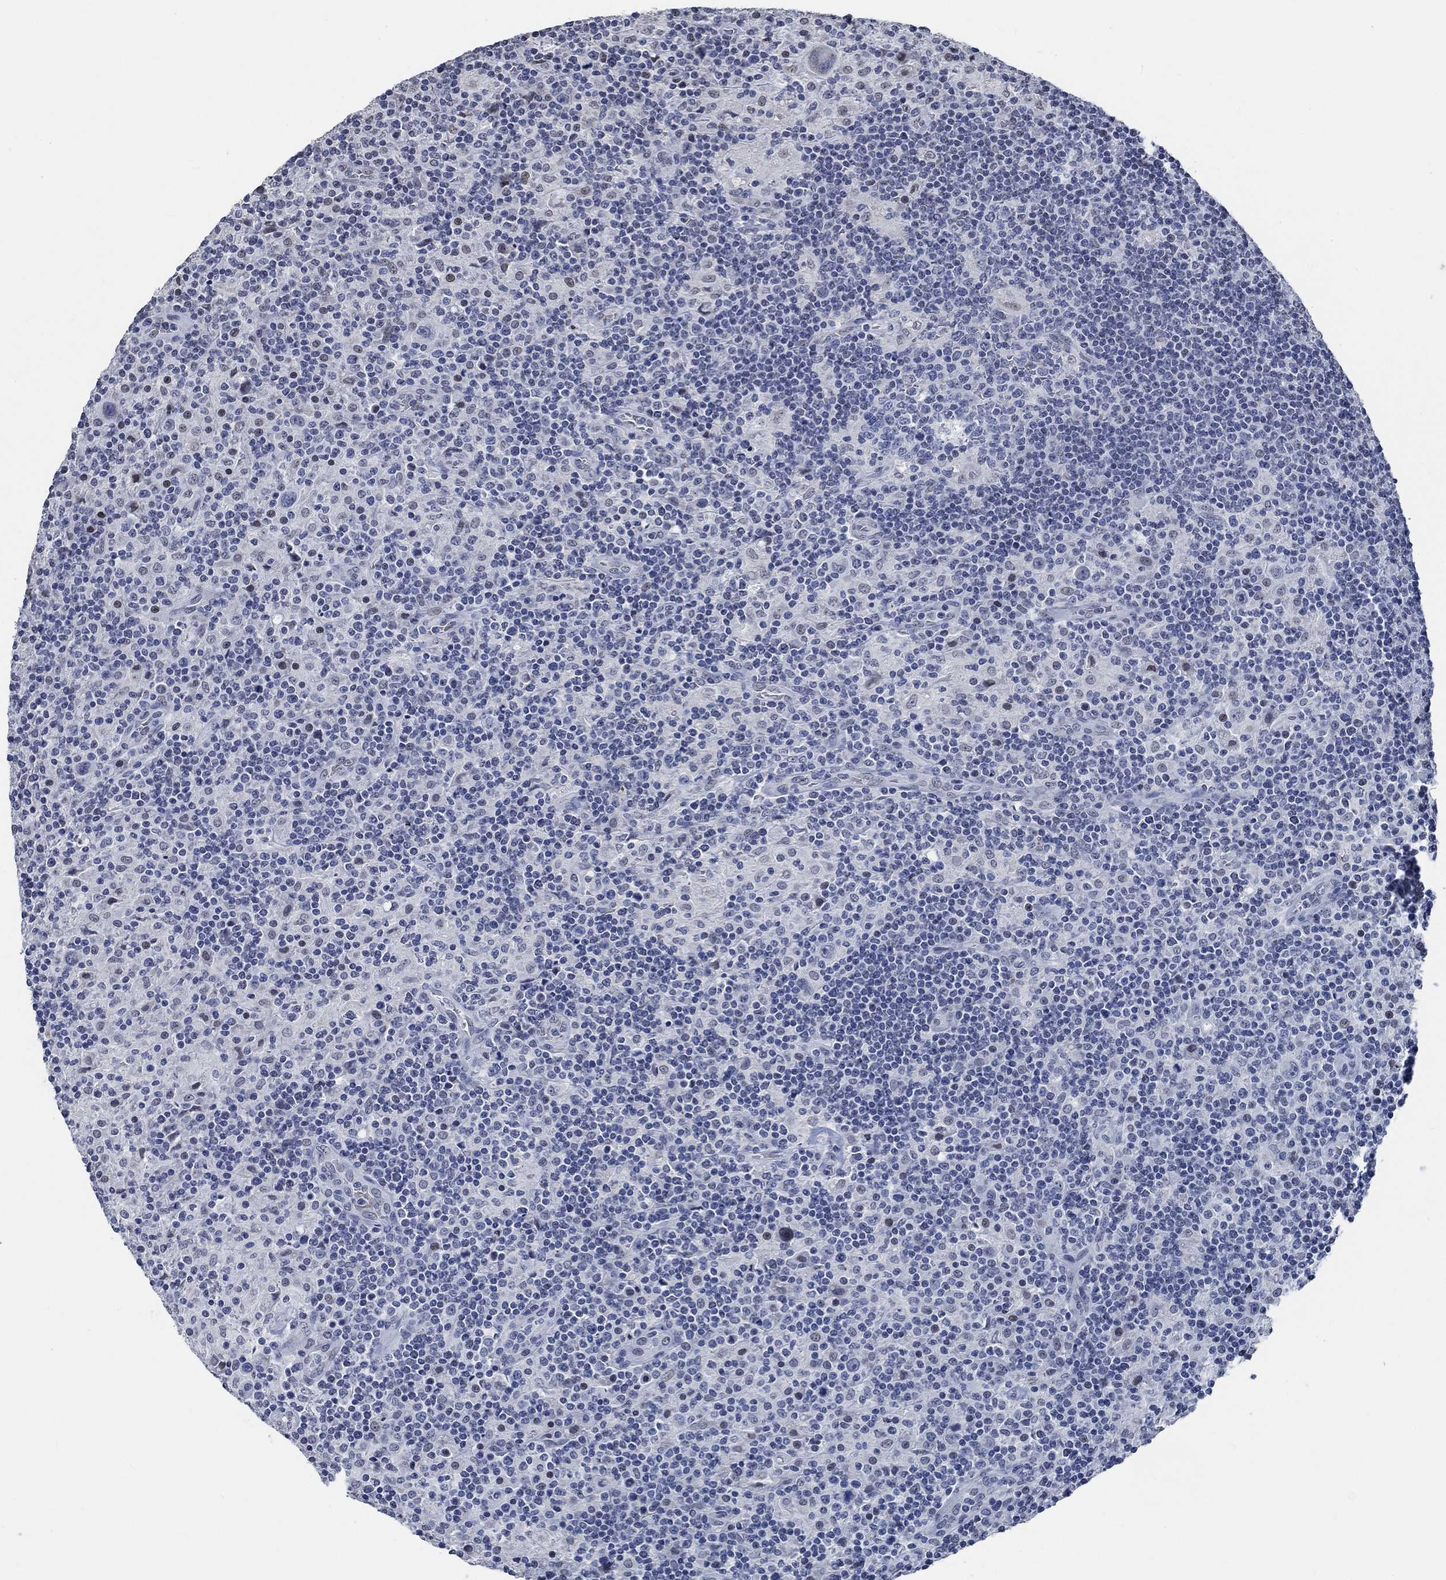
{"staining": {"intensity": "negative", "quantity": "none", "location": "none"}, "tissue": "lymphoma", "cell_type": "Tumor cells", "image_type": "cancer", "snomed": [{"axis": "morphology", "description": "Hodgkin's disease, NOS"}, {"axis": "topography", "description": "Lymph node"}], "caption": "This photomicrograph is of Hodgkin's disease stained with immunohistochemistry (IHC) to label a protein in brown with the nuclei are counter-stained blue. There is no staining in tumor cells. Nuclei are stained in blue.", "gene": "OBSCN", "patient": {"sex": "male", "age": 70}}